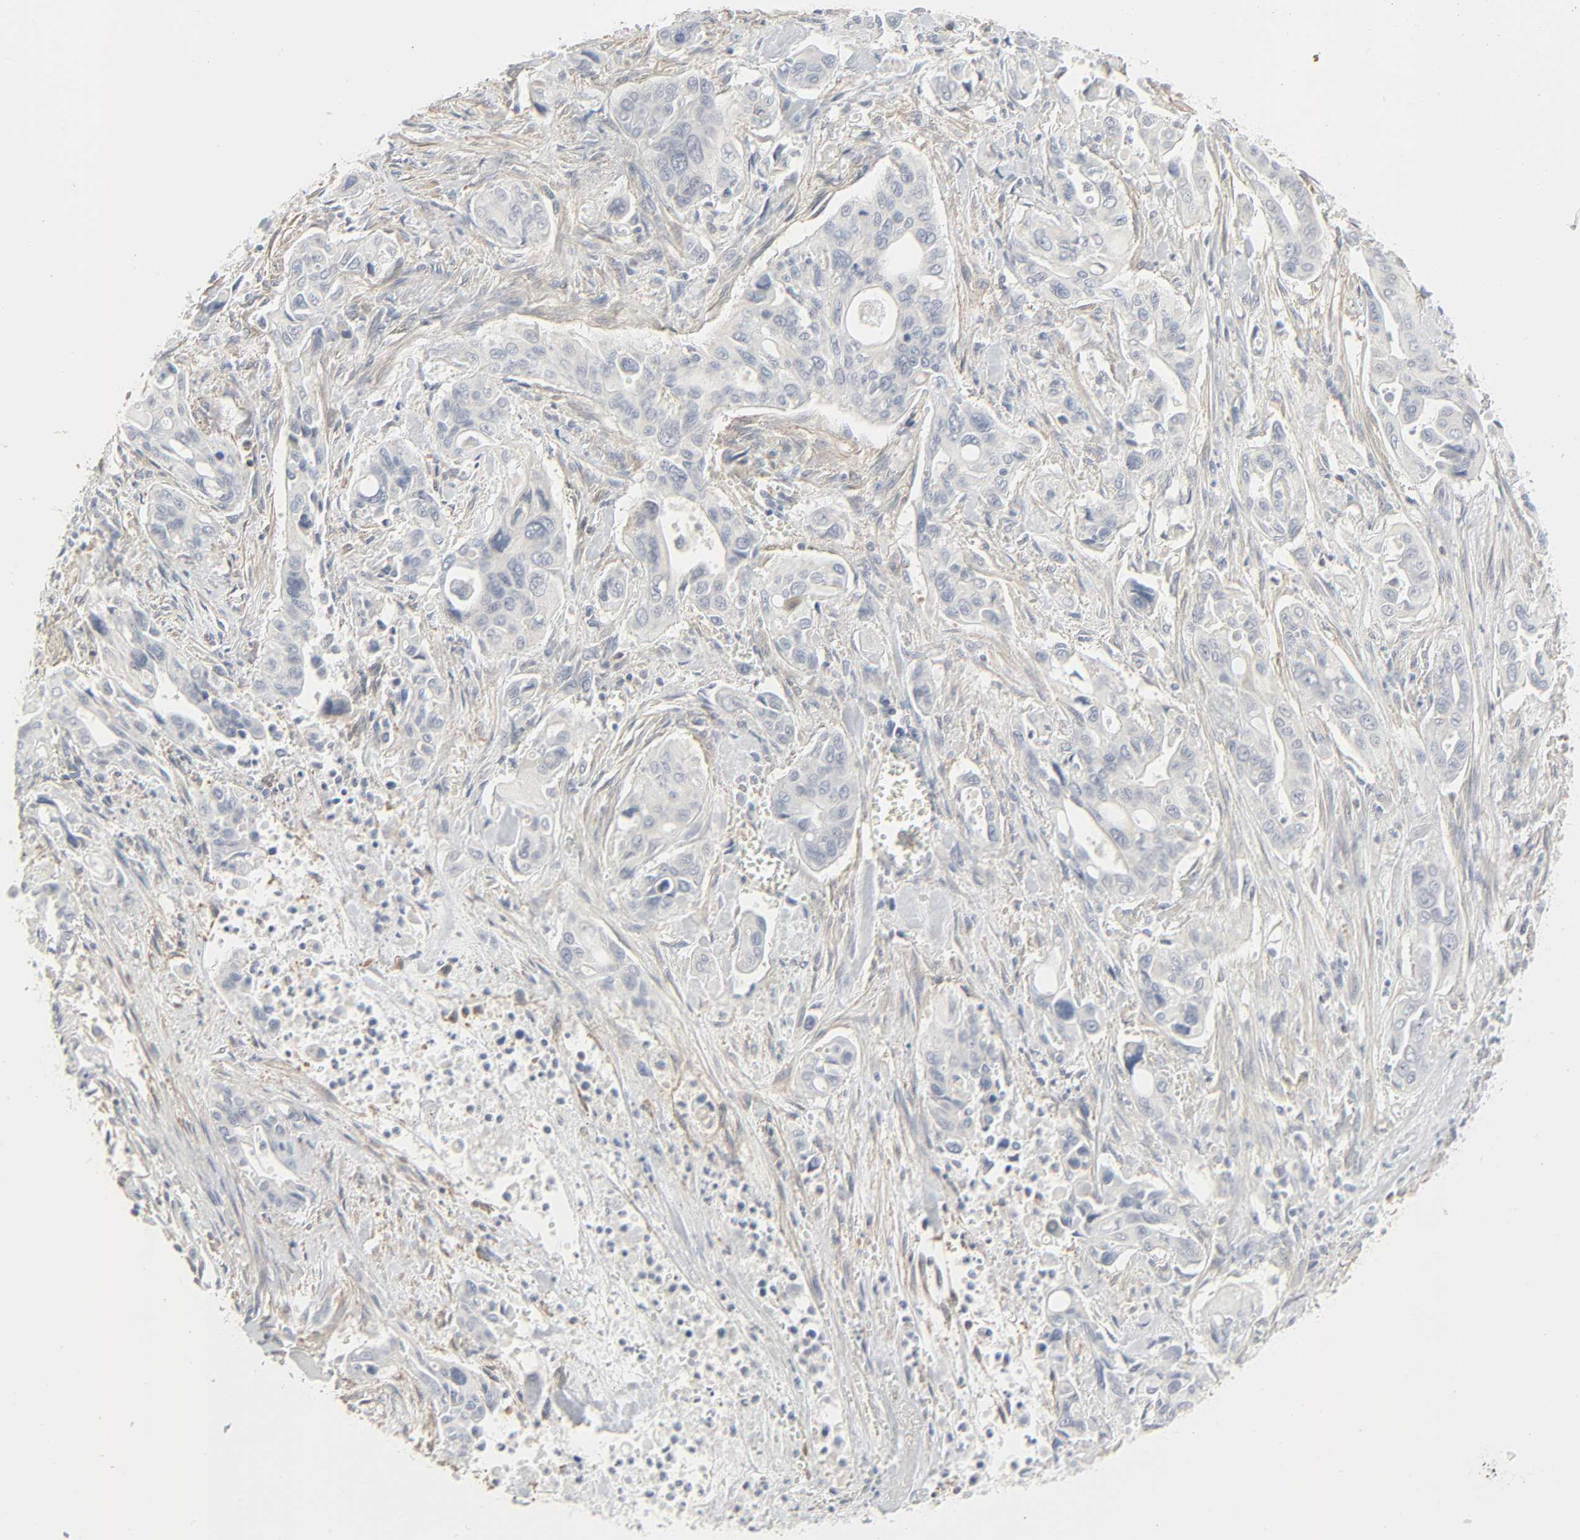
{"staining": {"intensity": "negative", "quantity": "none", "location": "none"}, "tissue": "pancreatic cancer", "cell_type": "Tumor cells", "image_type": "cancer", "snomed": [{"axis": "morphology", "description": "Adenocarcinoma, NOS"}, {"axis": "topography", "description": "Pancreas"}], "caption": "Tumor cells show no significant protein staining in adenocarcinoma (pancreatic).", "gene": "ZBTB16", "patient": {"sex": "male", "age": 77}}